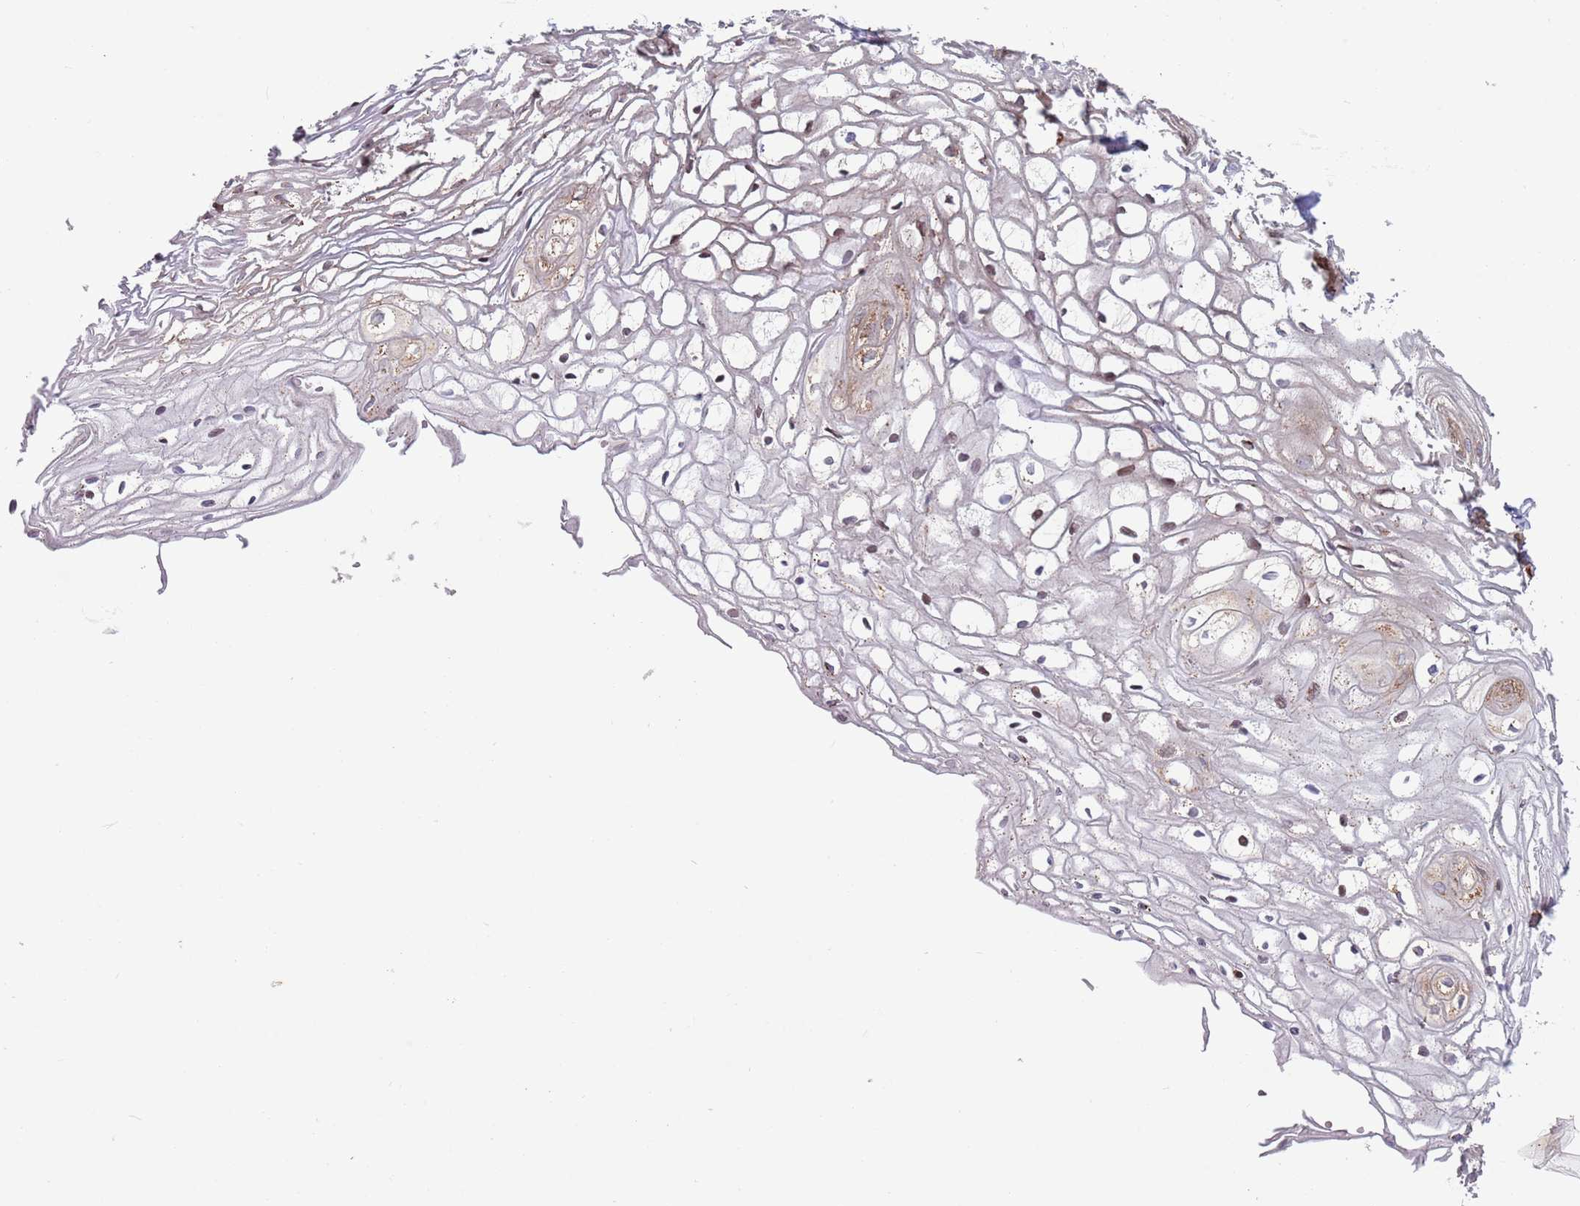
{"staining": {"intensity": "moderate", "quantity": "25%-75%", "location": "cytoplasmic/membranous,nuclear"}, "tissue": "vagina", "cell_type": "Squamous epithelial cells", "image_type": "normal", "snomed": [{"axis": "morphology", "description": "Normal tissue, NOS"}, {"axis": "topography", "description": "Vagina"}], "caption": "A histopathology image of vagina stained for a protein reveals moderate cytoplasmic/membranous,nuclear brown staining in squamous epithelial cells. The protein is stained brown, and the nuclei are stained in blue (DAB IHC with brightfield microscopy, high magnification).", "gene": "ATP5PD", "patient": {"sex": "female", "age": 34}}